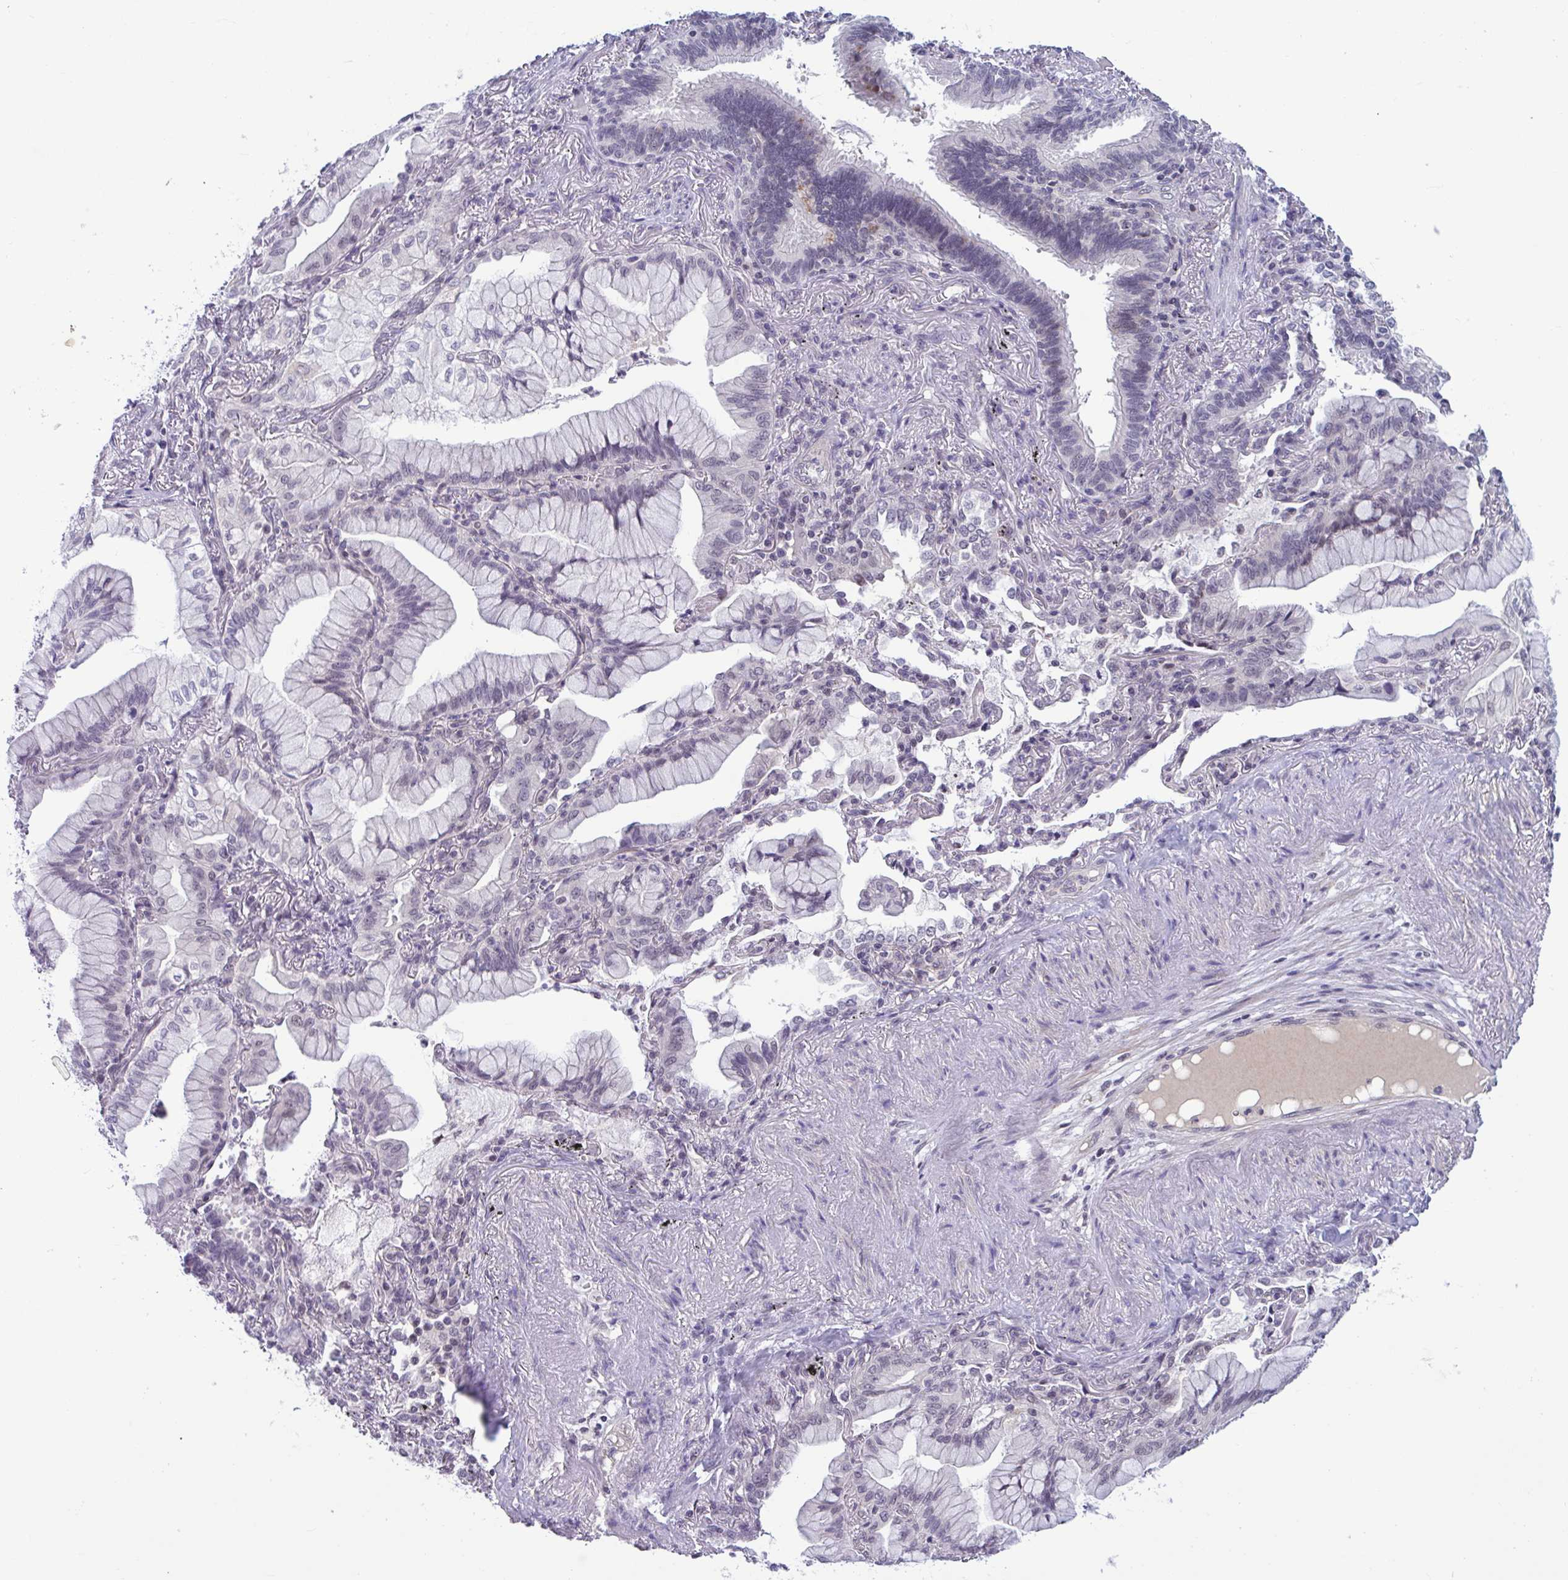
{"staining": {"intensity": "negative", "quantity": "none", "location": "none"}, "tissue": "lung cancer", "cell_type": "Tumor cells", "image_type": "cancer", "snomed": [{"axis": "morphology", "description": "Adenocarcinoma, NOS"}, {"axis": "topography", "description": "Lung"}], "caption": "Immunohistochemistry (IHC) image of neoplastic tissue: lung cancer (adenocarcinoma) stained with DAB exhibits no significant protein positivity in tumor cells. (Brightfield microscopy of DAB immunohistochemistry (IHC) at high magnification).", "gene": "TTC7B", "patient": {"sex": "male", "age": 77}}